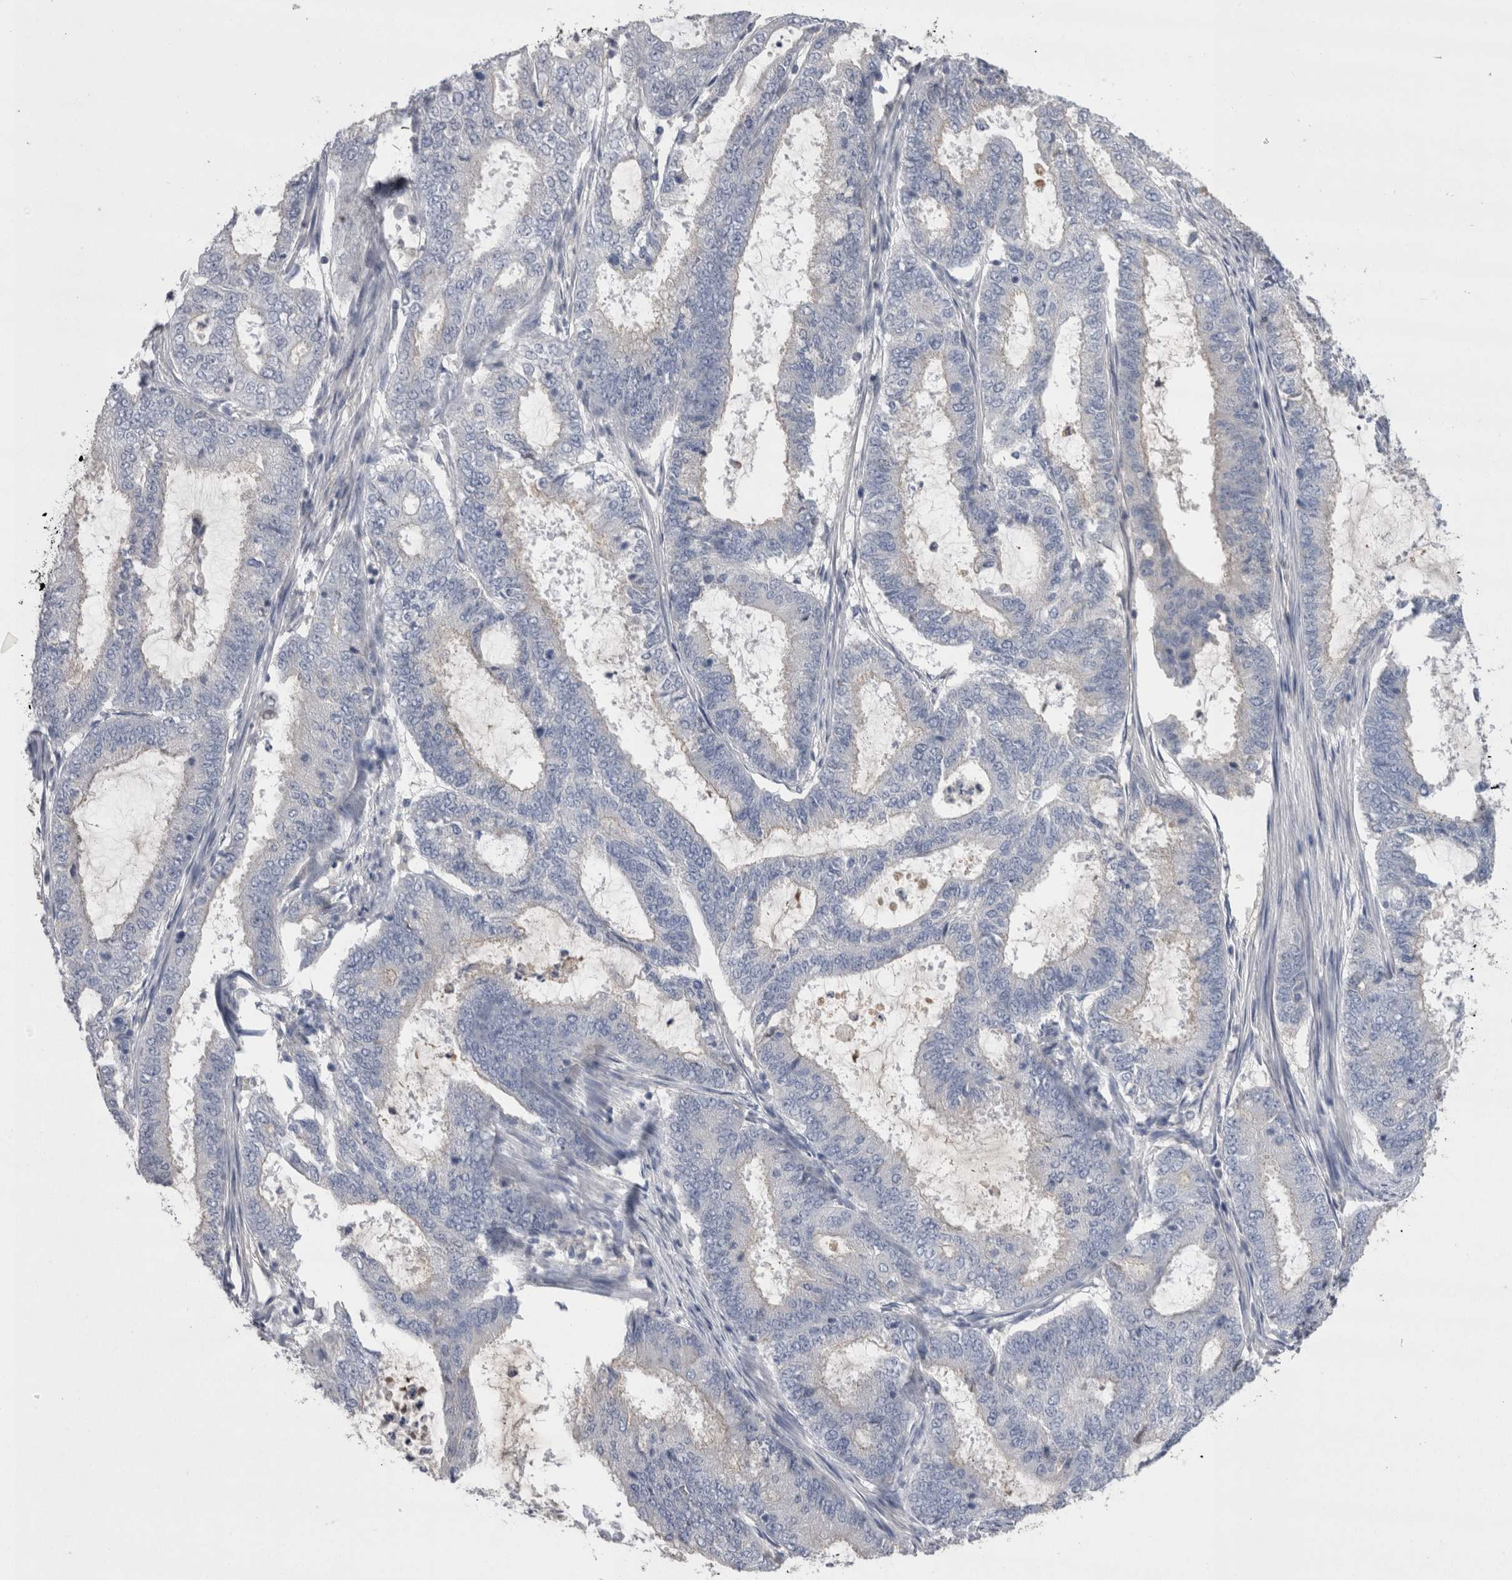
{"staining": {"intensity": "negative", "quantity": "none", "location": "none"}, "tissue": "endometrial cancer", "cell_type": "Tumor cells", "image_type": "cancer", "snomed": [{"axis": "morphology", "description": "Adenocarcinoma, NOS"}, {"axis": "topography", "description": "Endometrium"}], "caption": "Protein analysis of endometrial adenocarcinoma exhibits no significant staining in tumor cells.", "gene": "REG1A", "patient": {"sex": "female", "age": 51}}